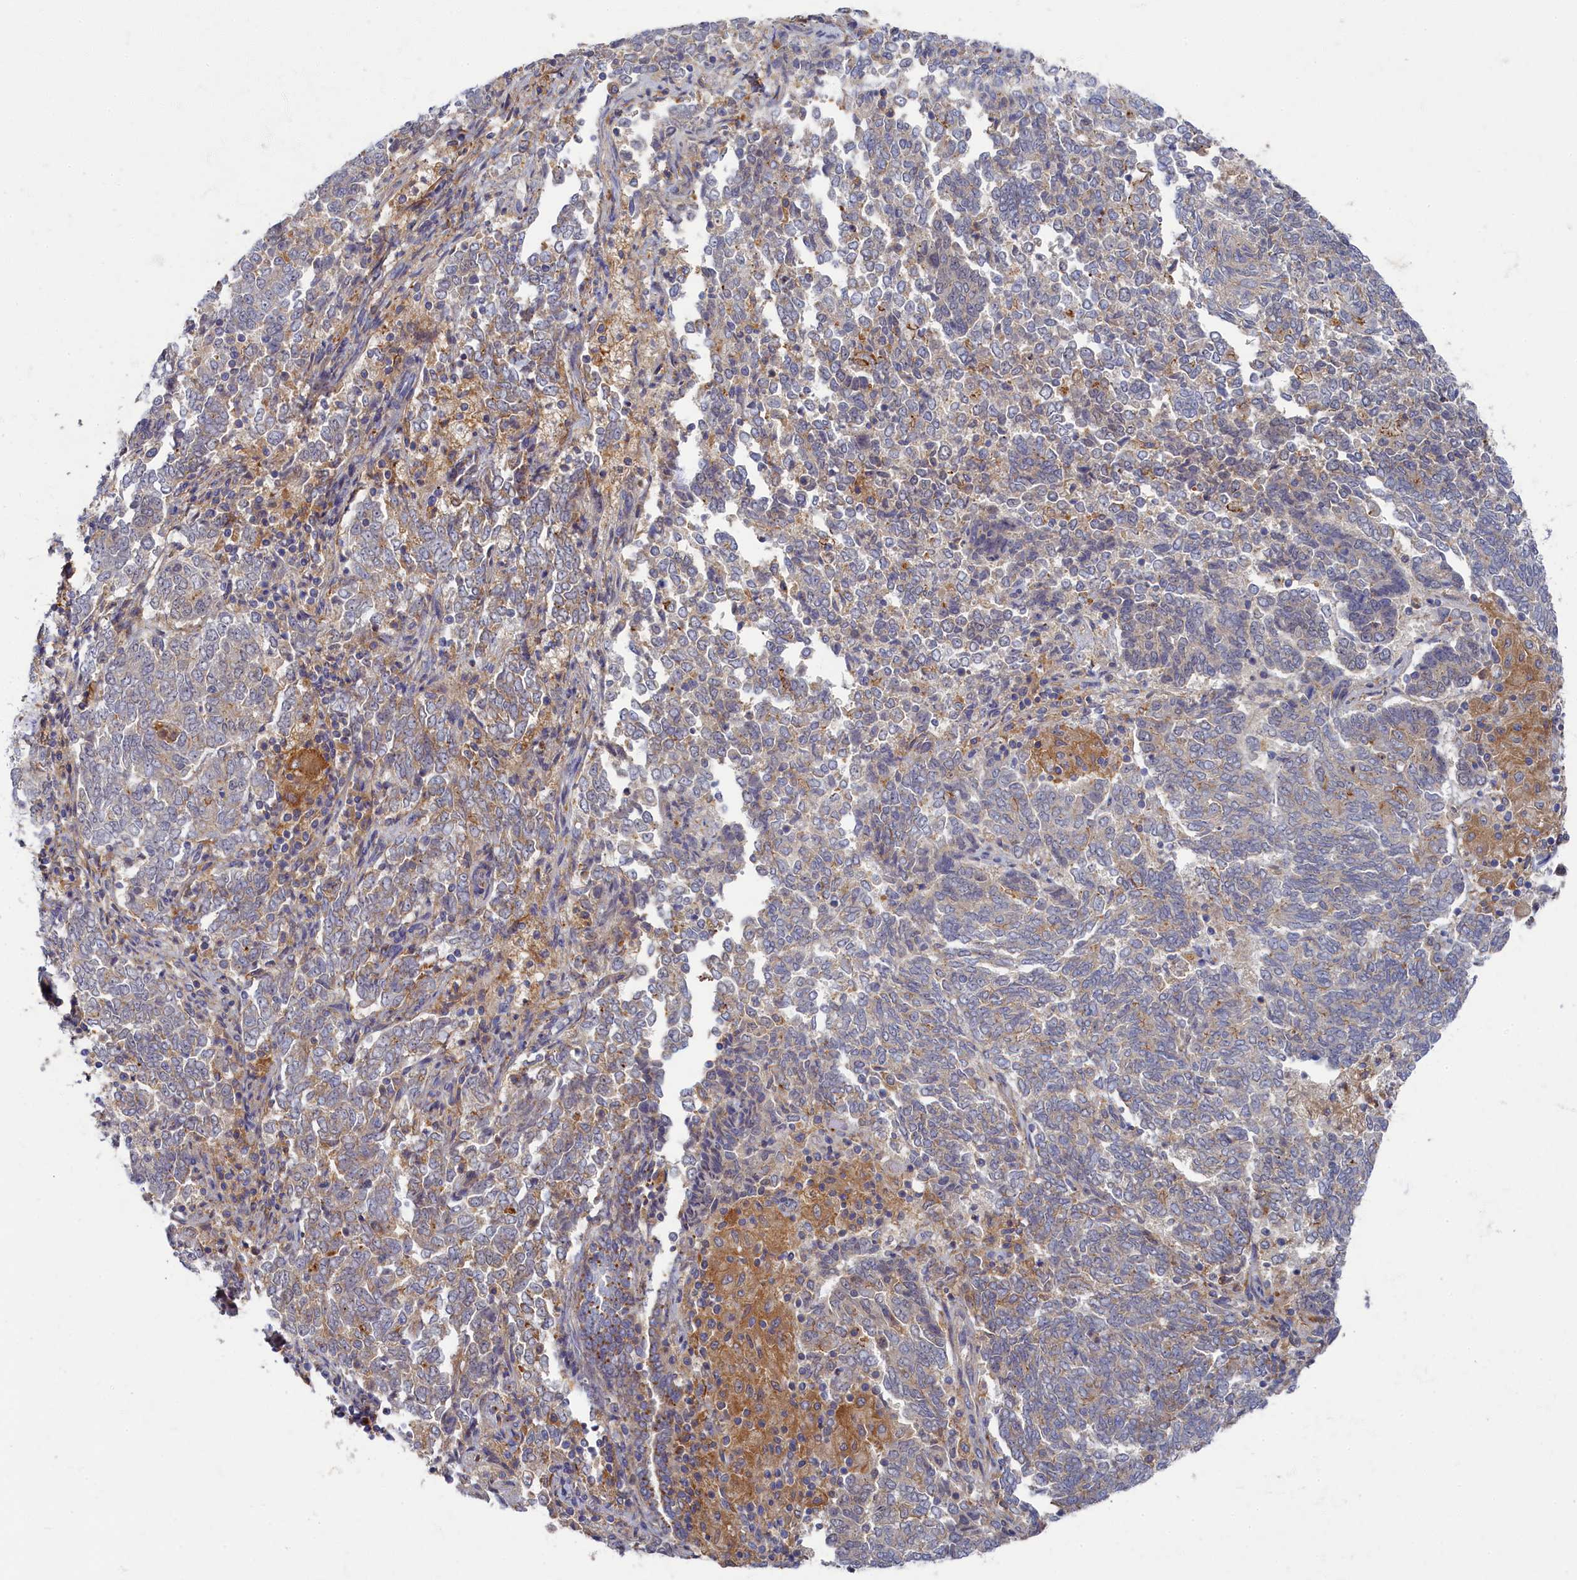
{"staining": {"intensity": "weak", "quantity": "<25%", "location": "cytoplasmic/membranous"}, "tissue": "endometrial cancer", "cell_type": "Tumor cells", "image_type": "cancer", "snomed": [{"axis": "morphology", "description": "Adenocarcinoma, NOS"}, {"axis": "topography", "description": "Endometrium"}], "caption": "Immunohistochemistry (IHC) image of human endometrial cancer (adenocarcinoma) stained for a protein (brown), which displays no staining in tumor cells. (IHC, brightfield microscopy, high magnification).", "gene": "PSMG2", "patient": {"sex": "female", "age": 80}}